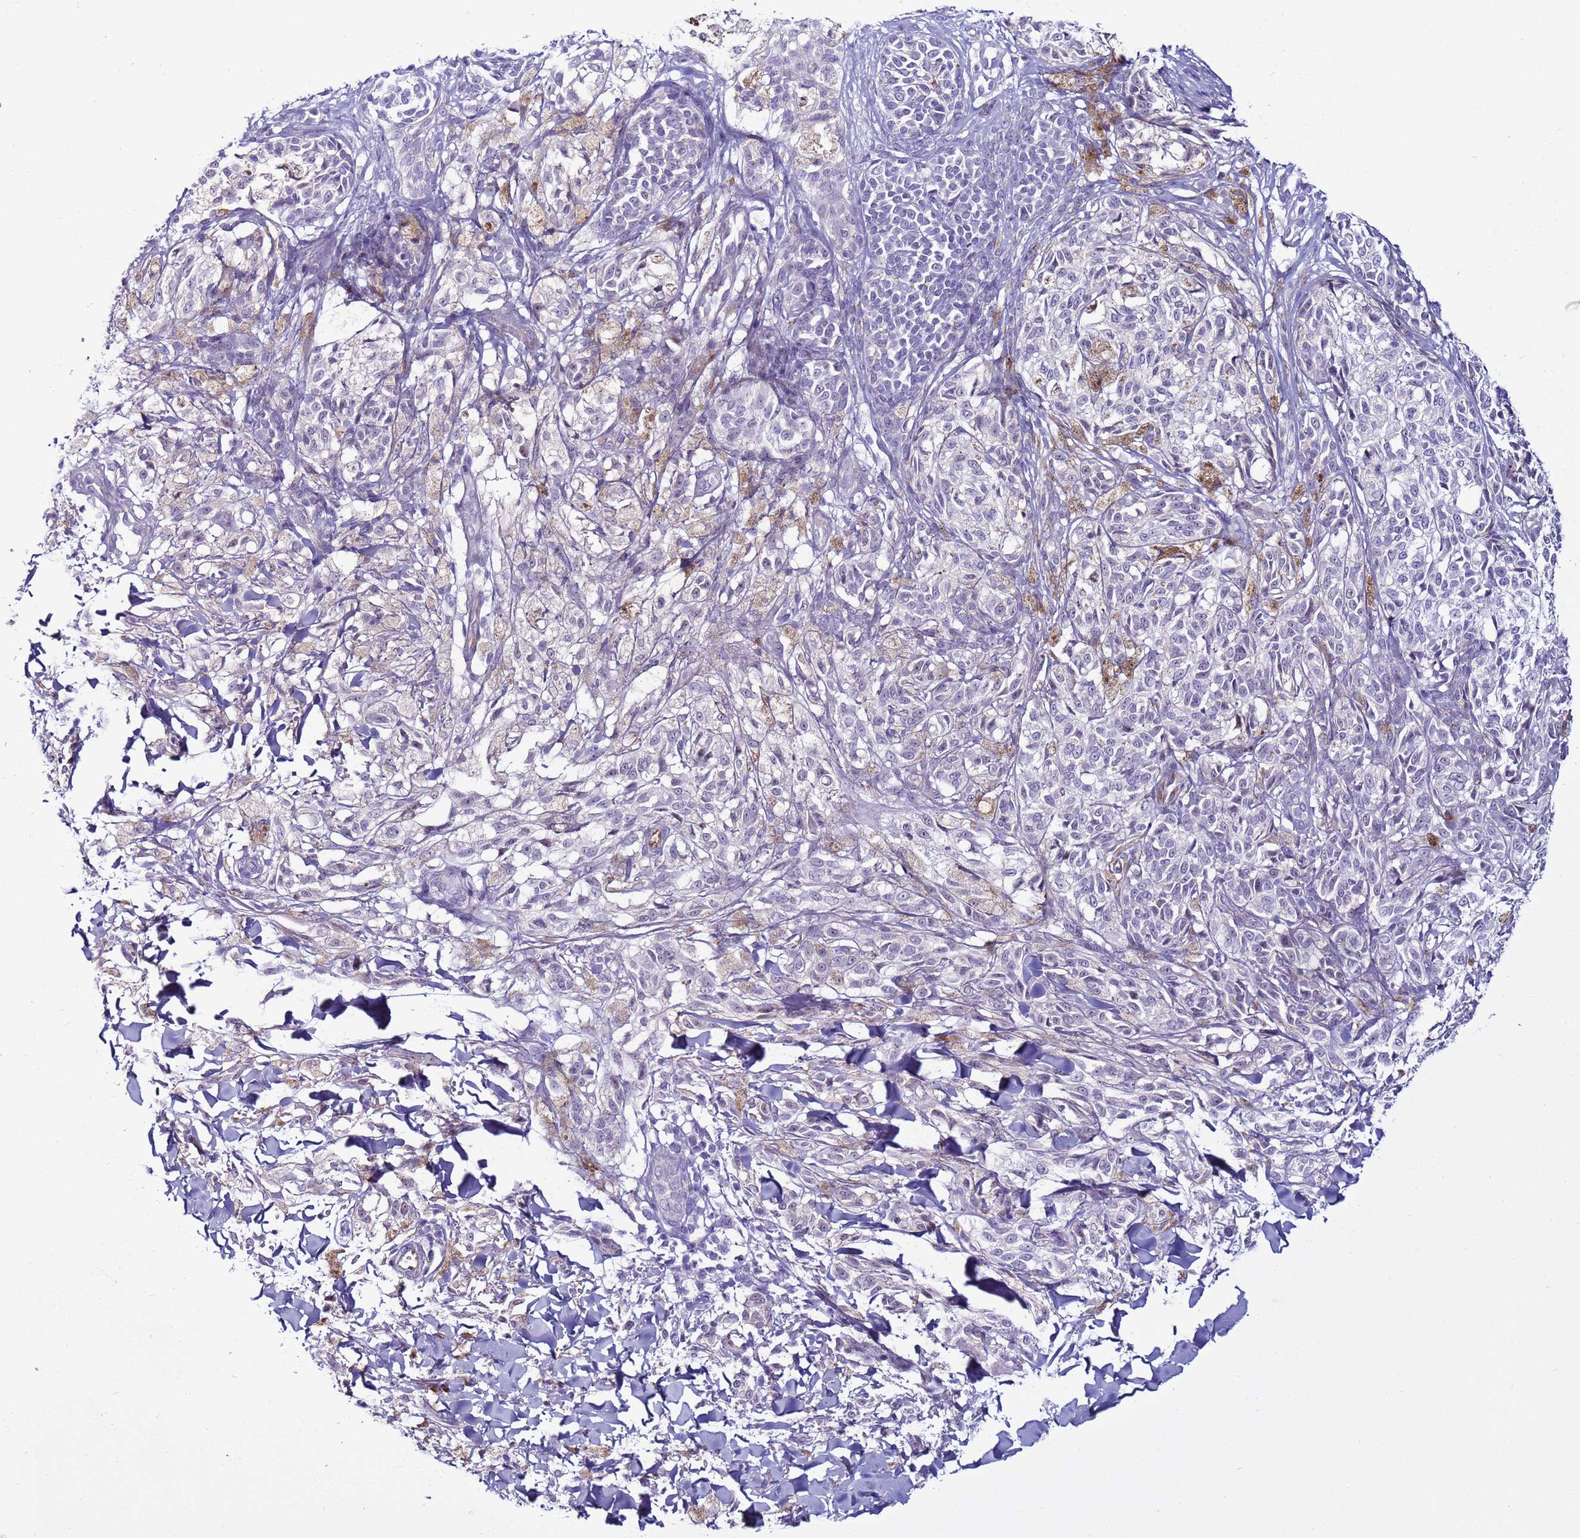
{"staining": {"intensity": "negative", "quantity": "none", "location": "none"}, "tissue": "melanoma", "cell_type": "Tumor cells", "image_type": "cancer", "snomed": [{"axis": "morphology", "description": "Malignant melanoma, NOS"}, {"axis": "topography", "description": "Skin of upper extremity"}], "caption": "A photomicrograph of malignant melanoma stained for a protein reveals no brown staining in tumor cells.", "gene": "LRRC10B", "patient": {"sex": "male", "age": 40}}